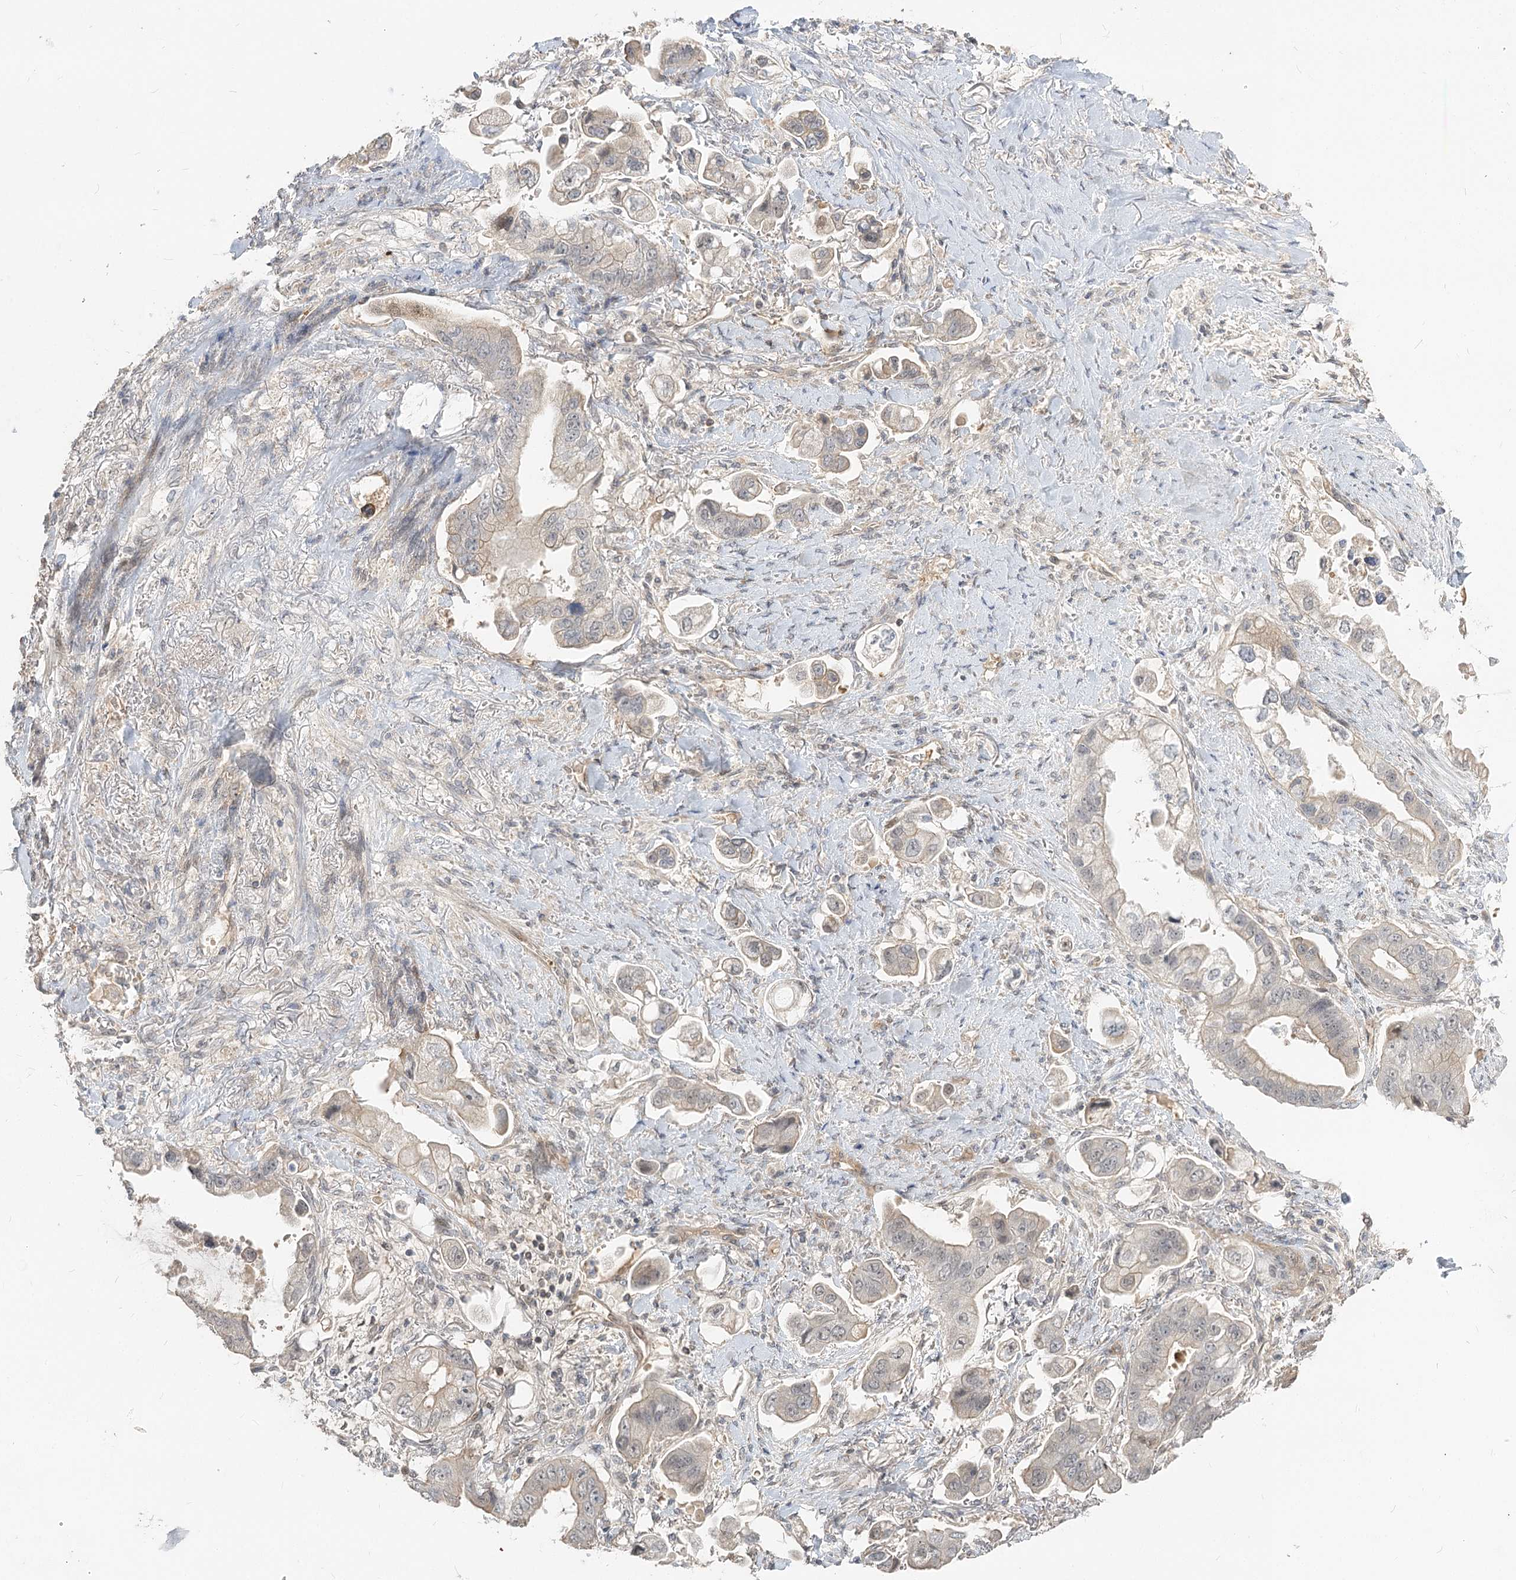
{"staining": {"intensity": "weak", "quantity": "<25%", "location": "cytoplasmic/membranous"}, "tissue": "stomach cancer", "cell_type": "Tumor cells", "image_type": "cancer", "snomed": [{"axis": "morphology", "description": "Adenocarcinoma, NOS"}, {"axis": "topography", "description": "Stomach"}], "caption": "DAB immunohistochemical staining of human adenocarcinoma (stomach) shows no significant expression in tumor cells.", "gene": "GUCY2C", "patient": {"sex": "male", "age": 62}}